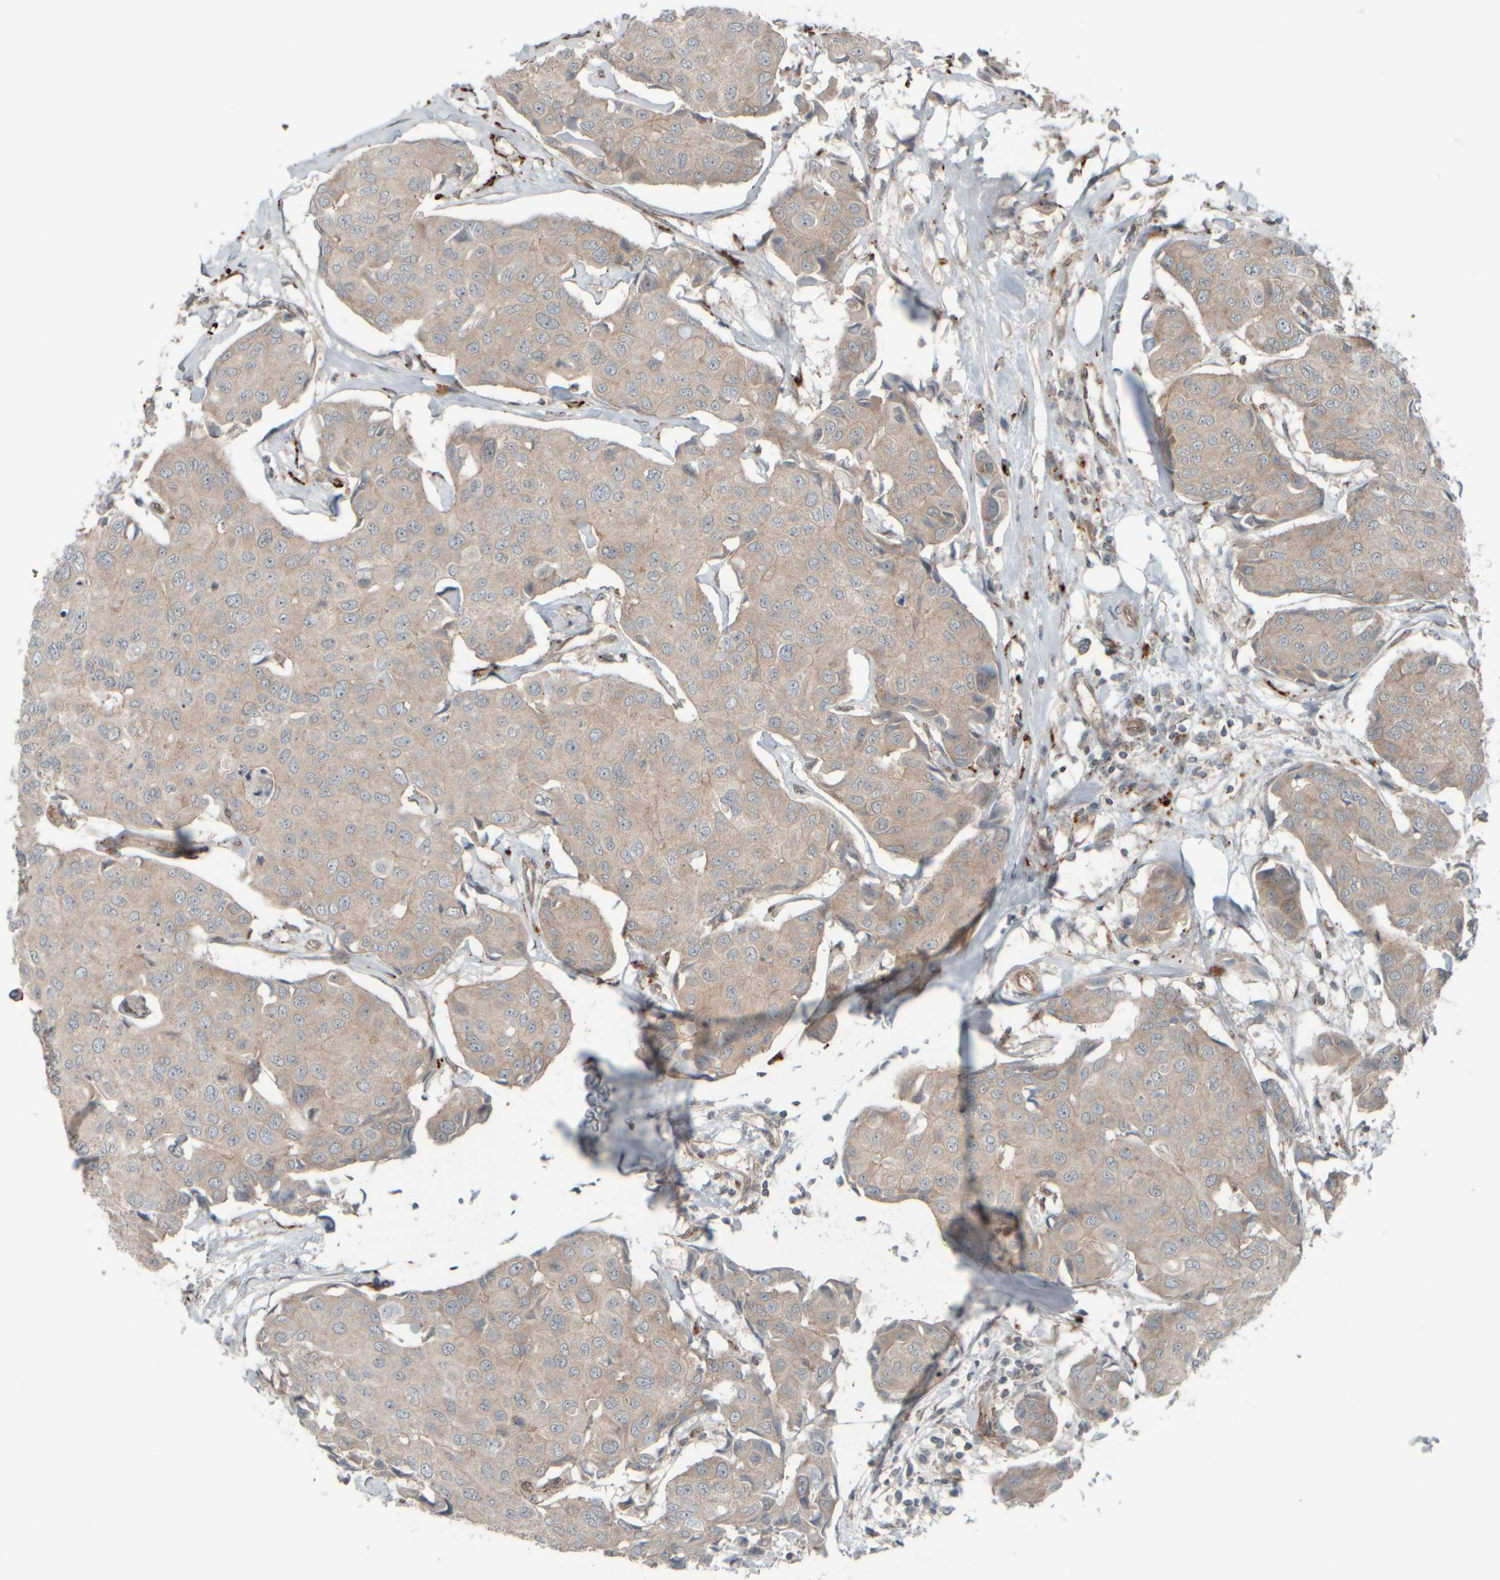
{"staining": {"intensity": "weak", "quantity": "<25%", "location": "cytoplasmic/membranous"}, "tissue": "breast cancer", "cell_type": "Tumor cells", "image_type": "cancer", "snomed": [{"axis": "morphology", "description": "Duct carcinoma"}, {"axis": "topography", "description": "Breast"}], "caption": "IHC image of human breast cancer (infiltrating ductal carcinoma) stained for a protein (brown), which demonstrates no staining in tumor cells.", "gene": "GIGYF1", "patient": {"sex": "female", "age": 80}}